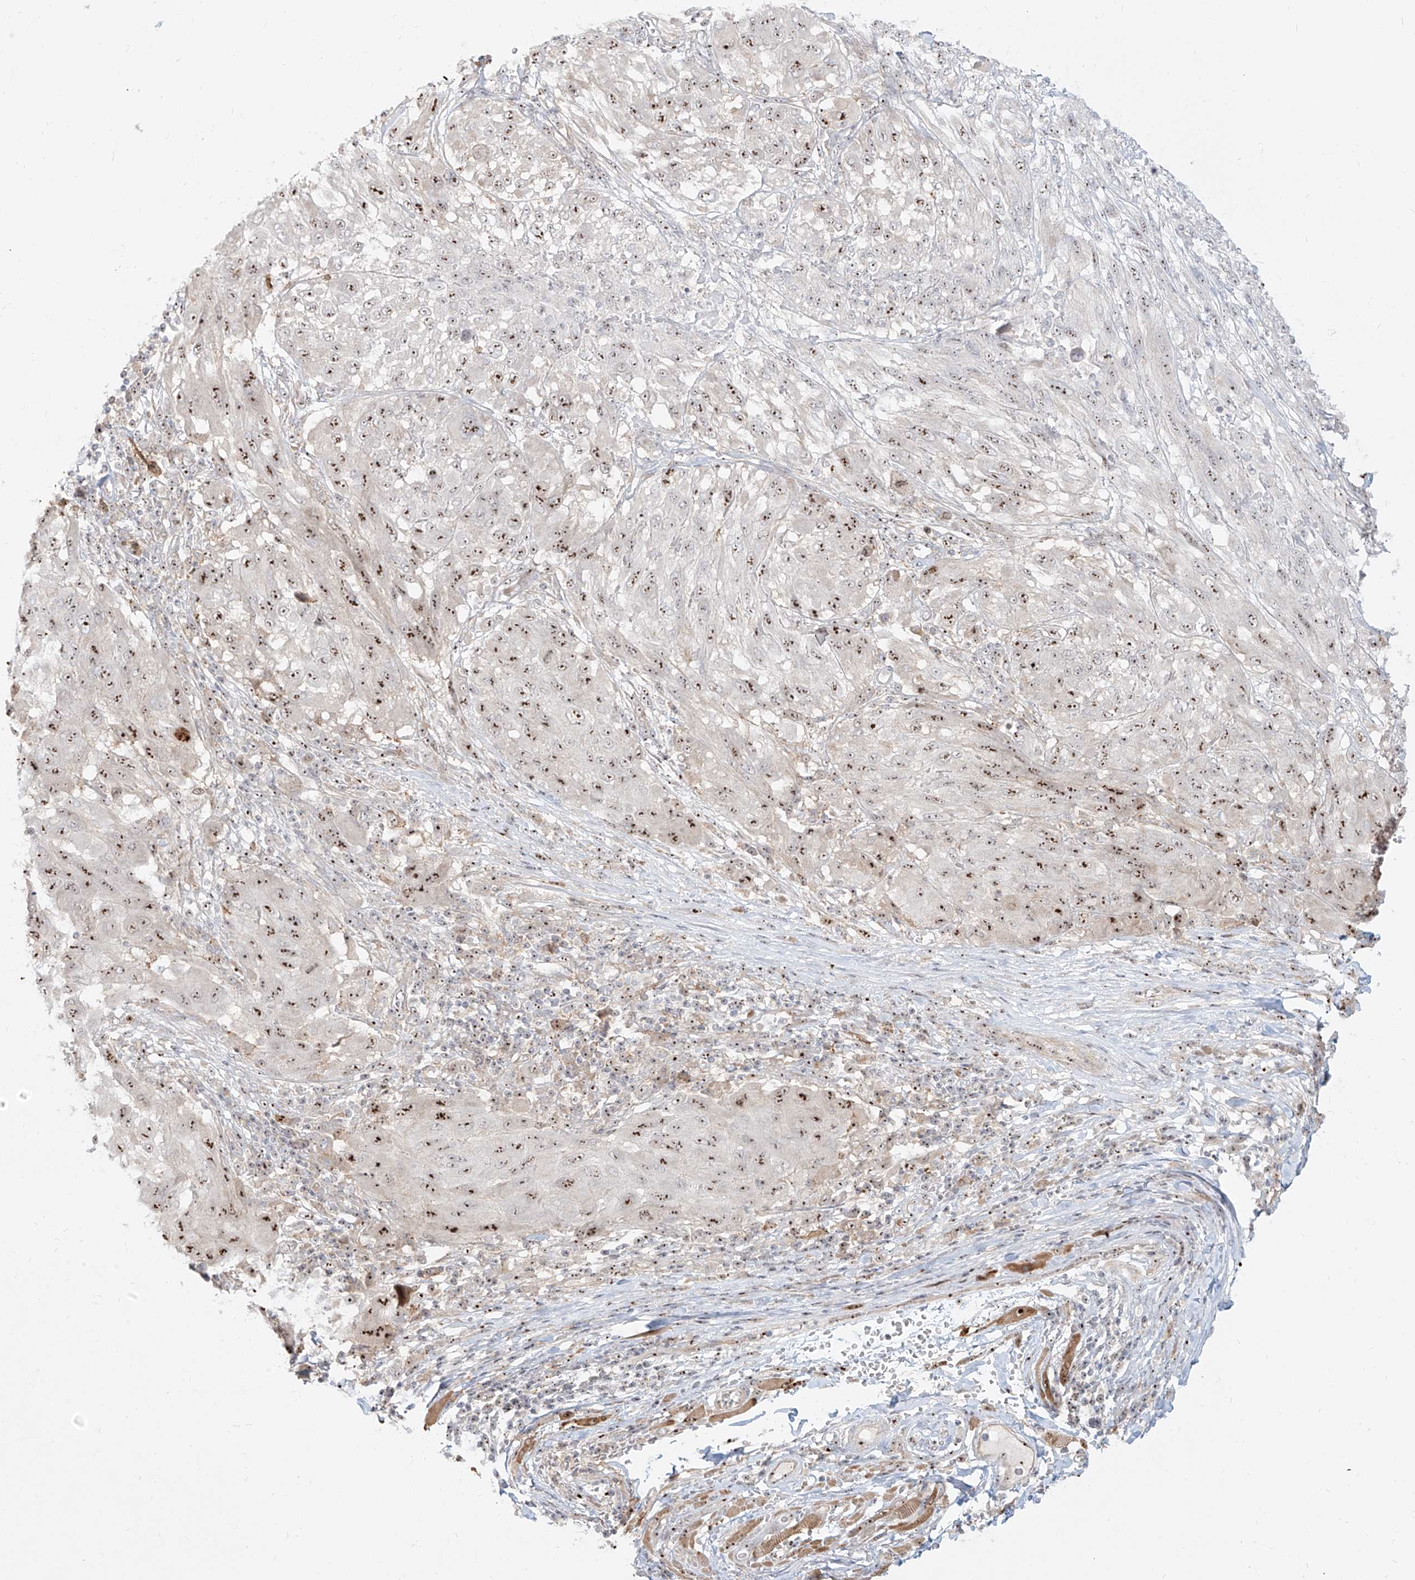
{"staining": {"intensity": "moderate", "quantity": ">75%", "location": "nuclear"}, "tissue": "melanoma", "cell_type": "Tumor cells", "image_type": "cancer", "snomed": [{"axis": "morphology", "description": "Malignant melanoma, NOS"}, {"axis": "topography", "description": "Skin"}], "caption": "Tumor cells exhibit moderate nuclear staining in about >75% of cells in malignant melanoma.", "gene": "BYSL", "patient": {"sex": "female", "age": 91}}